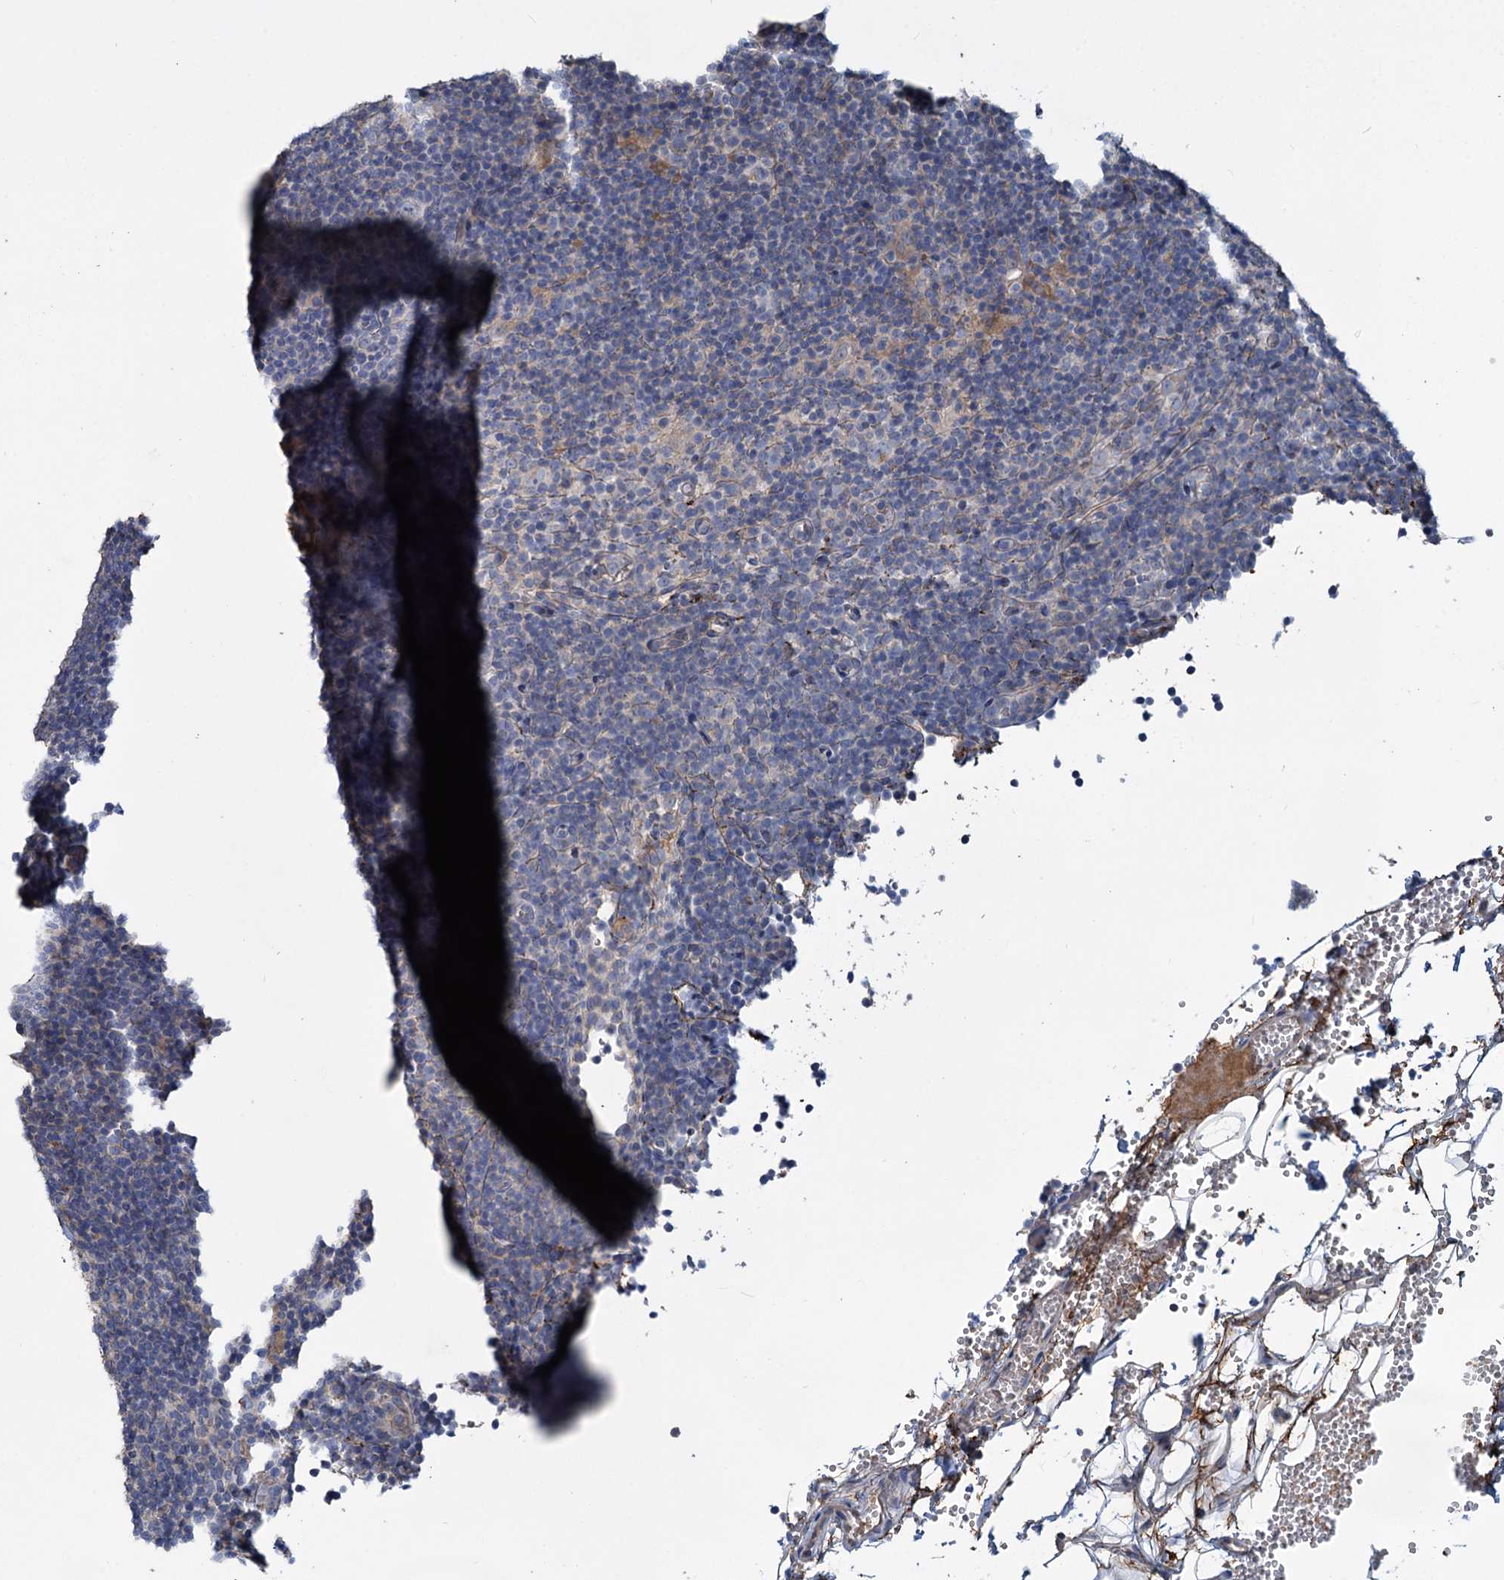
{"staining": {"intensity": "negative", "quantity": "none", "location": "none"}, "tissue": "lymphoma", "cell_type": "Tumor cells", "image_type": "cancer", "snomed": [{"axis": "morphology", "description": "Hodgkin's disease, NOS"}, {"axis": "topography", "description": "Lymph node"}], "caption": "An image of human Hodgkin's disease is negative for staining in tumor cells.", "gene": "URAD", "patient": {"sex": "female", "age": 57}}